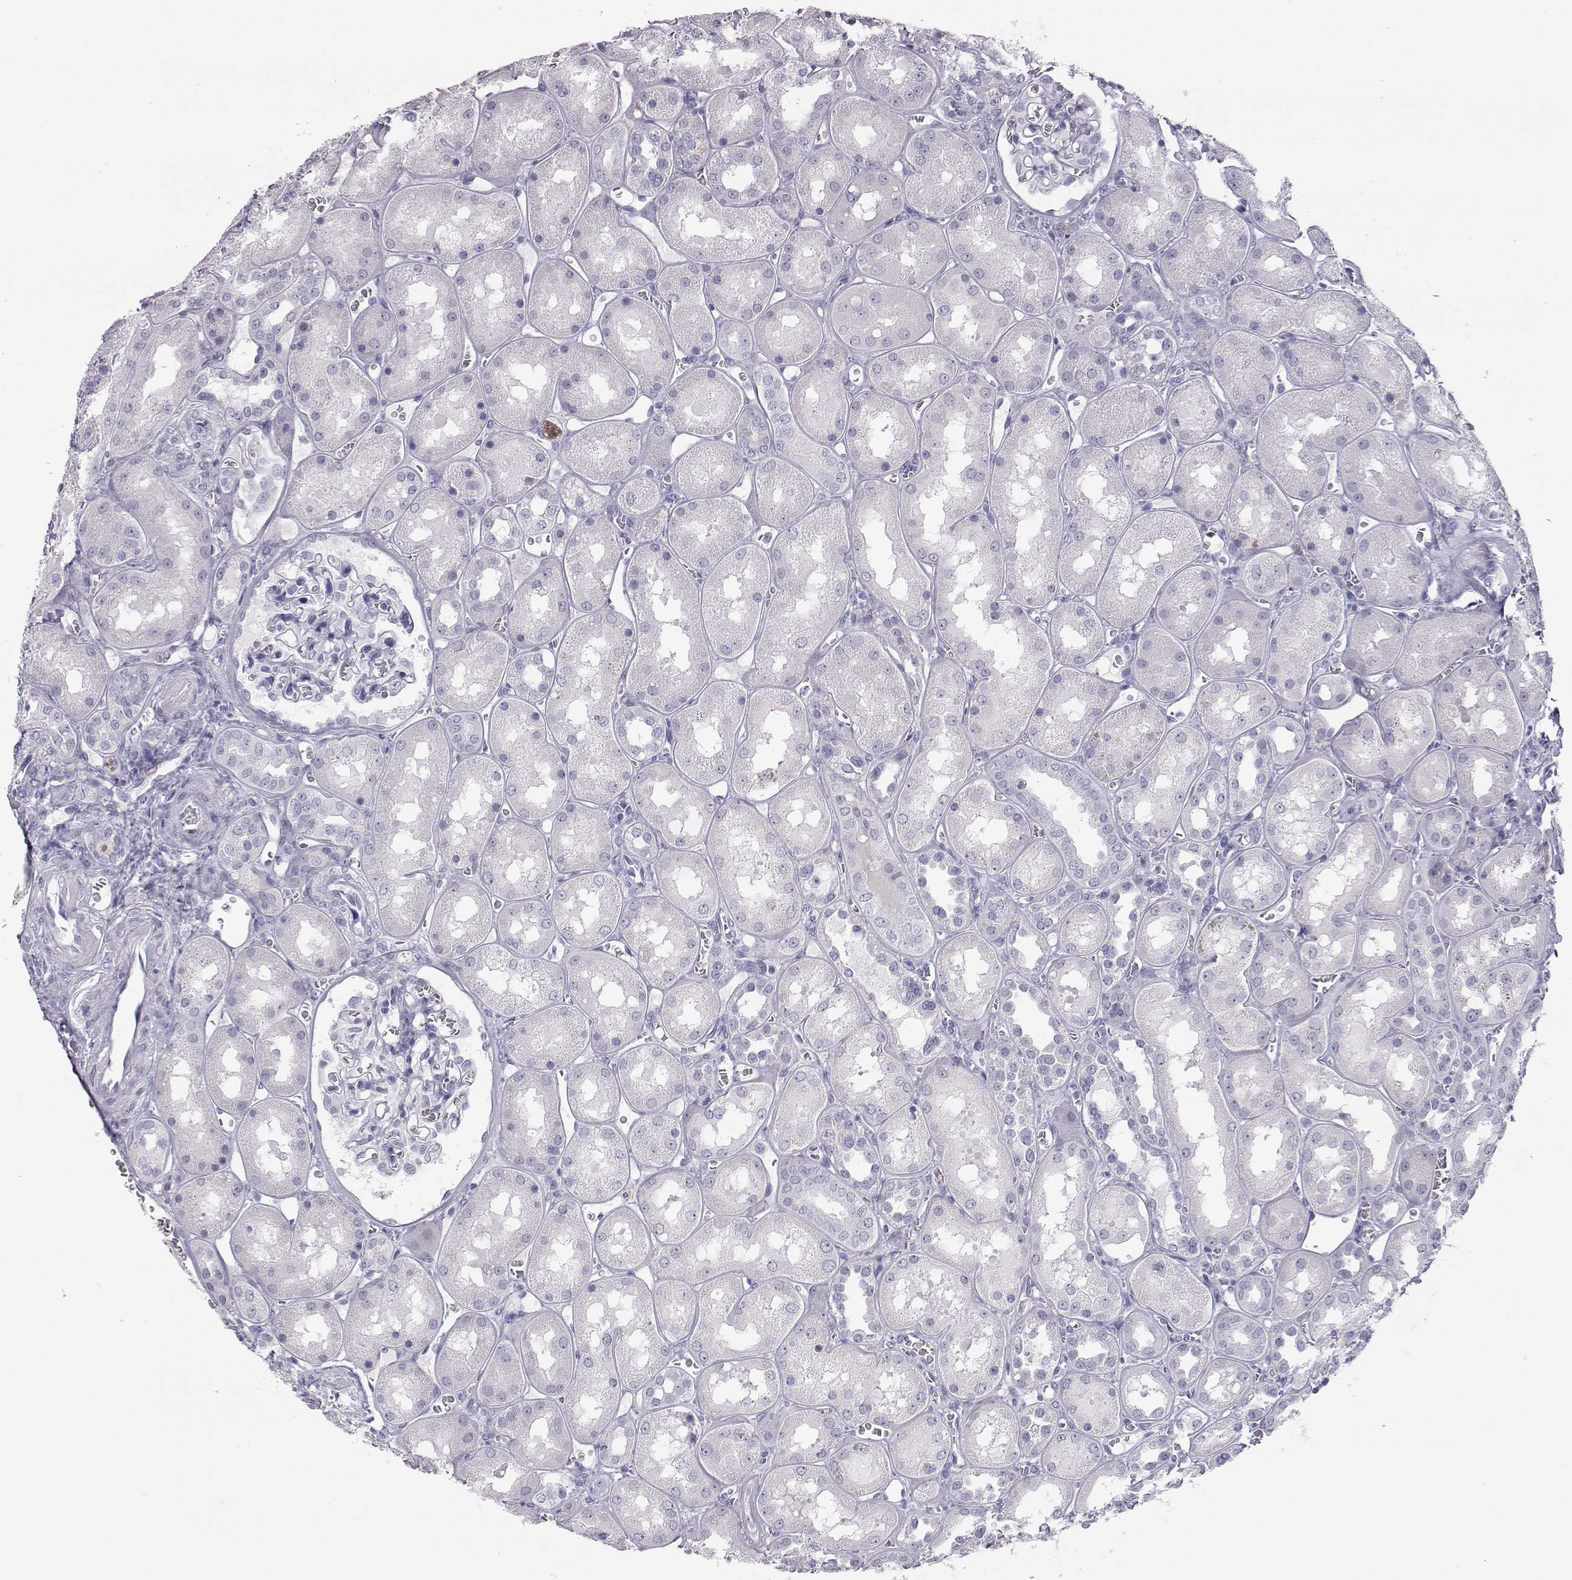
{"staining": {"intensity": "negative", "quantity": "none", "location": "none"}, "tissue": "kidney", "cell_type": "Cells in glomeruli", "image_type": "normal", "snomed": [{"axis": "morphology", "description": "Normal tissue, NOS"}, {"axis": "topography", "description": "Kidney"}], "caption": "The immunohistochemistry (IHC) micrograph has no significant positivity in cells in glomeruli of kidney.", "gene": "ITLN1", "patient": {"sex": "male", "age": 73}}